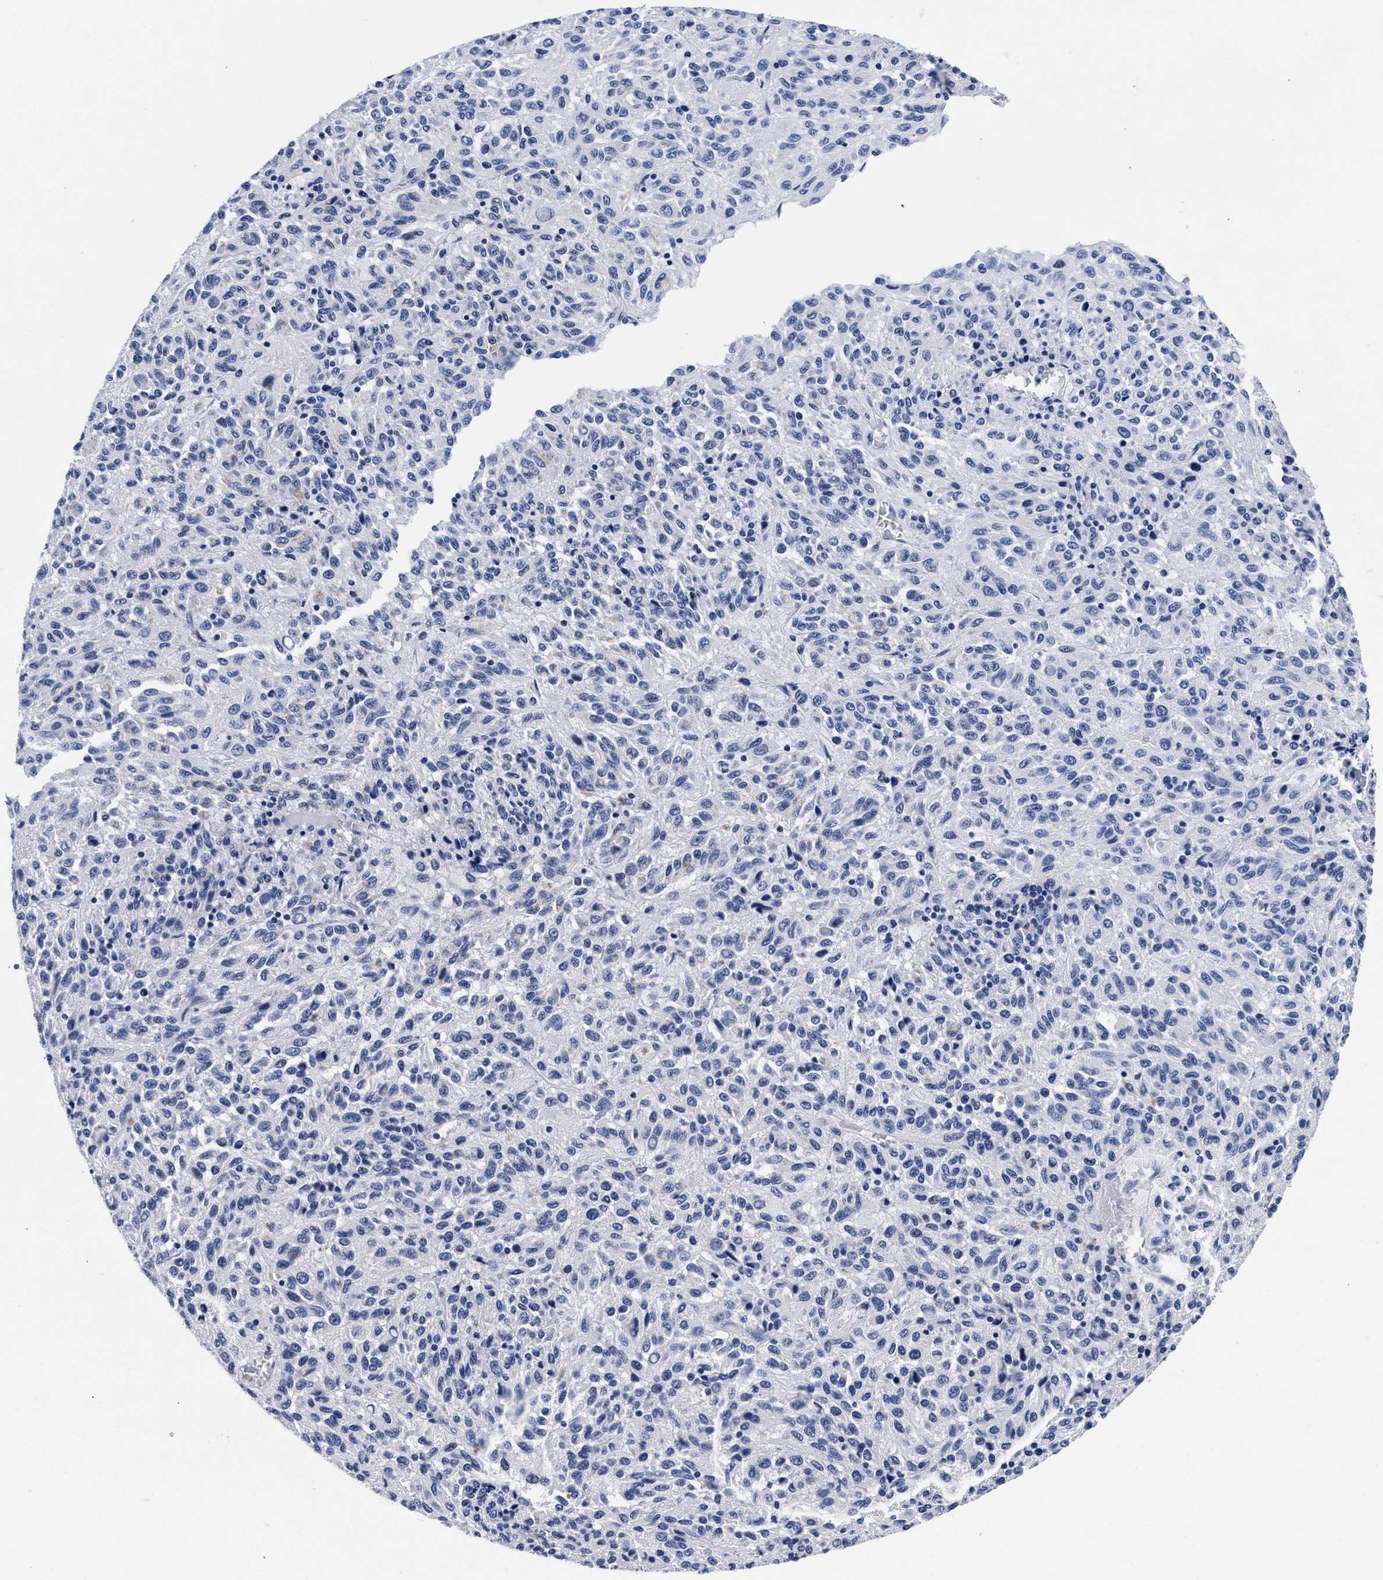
{"staining": {"intensity": "negative", "quantity": "none", "location": "none"}, "tissue": "melanoma", "cell_type": "Tumor cells", "image_type": "cancer", "snomed": [{"axis": "morphology", "description": "Malignant melanoma, Metastatic site"}, {"axis": "topography", "description": "Lung"}], "caption": "DAB immunohistochemical staining of melanoma displays no significant expression in tumor cells.", "gene": "RAB3B", "patient": {"sex": "male", "age": 64}}